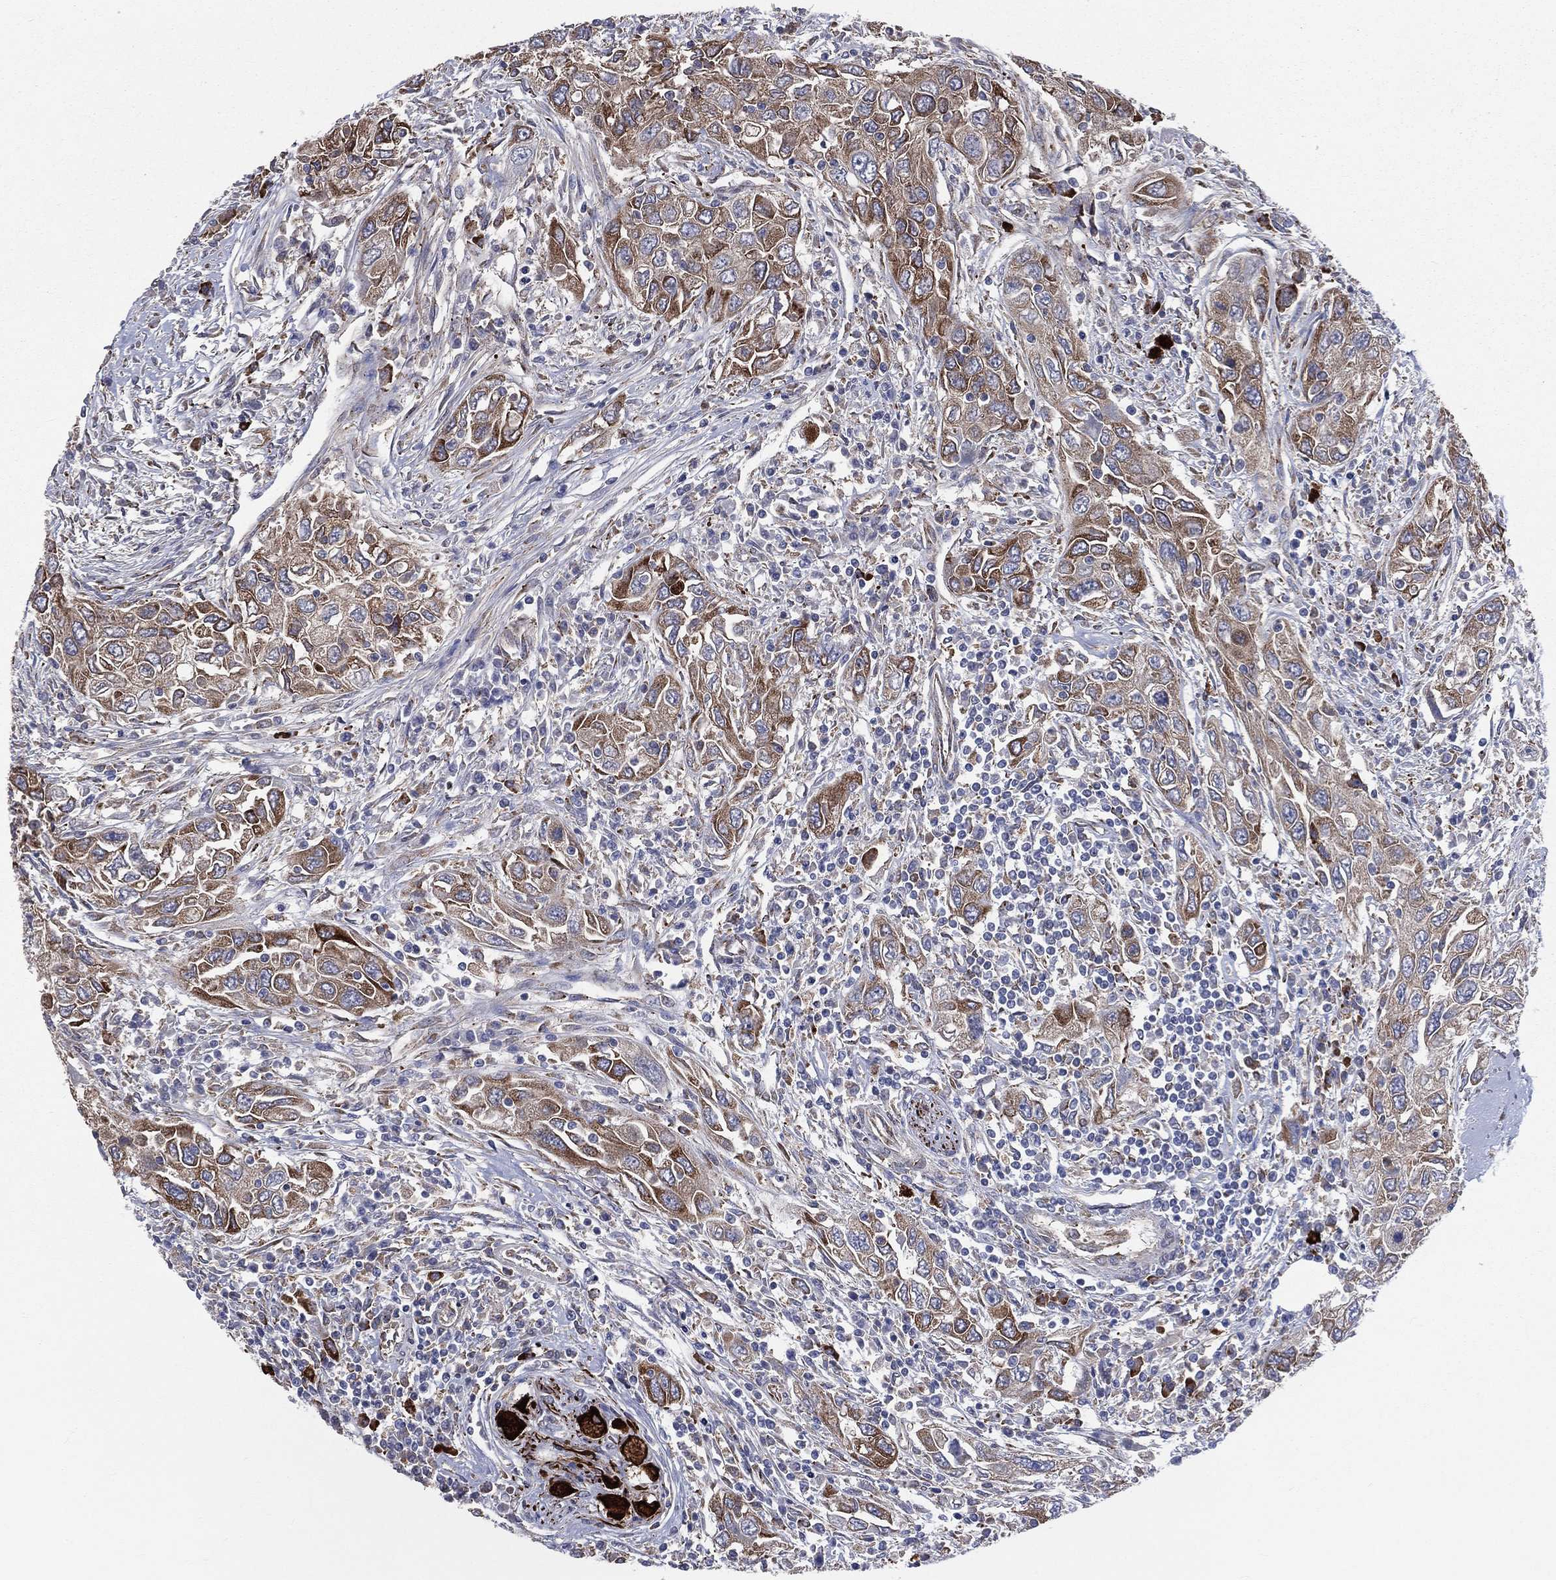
{"staining": {"intensity": "moderate", "quantity": ">75%", "location": "cytoplasmic/membranous"}, "tissue": "urothelial cancer", "cell_type": "Tumor cells", "image_type": "cancer", "snomed": [{"axis": "morphology", "description": "Urothelial carcinoma, High grade"}, {"axis": "topography", "description": "Urinary bladder"}], "caption": "Urothelial carcinoma (high-grade) tissue exhibits moderate cytoplasmic/membranous expression in approximately >75% of tumor cells, visualized by immunohistochemistry. (DAB (3,3'-diaminobenzidine) IHC, brown staining for protein, blue staining for nuclei).", "gene": "CCDC159", "patient": {"sex": "male", "age": 76}}